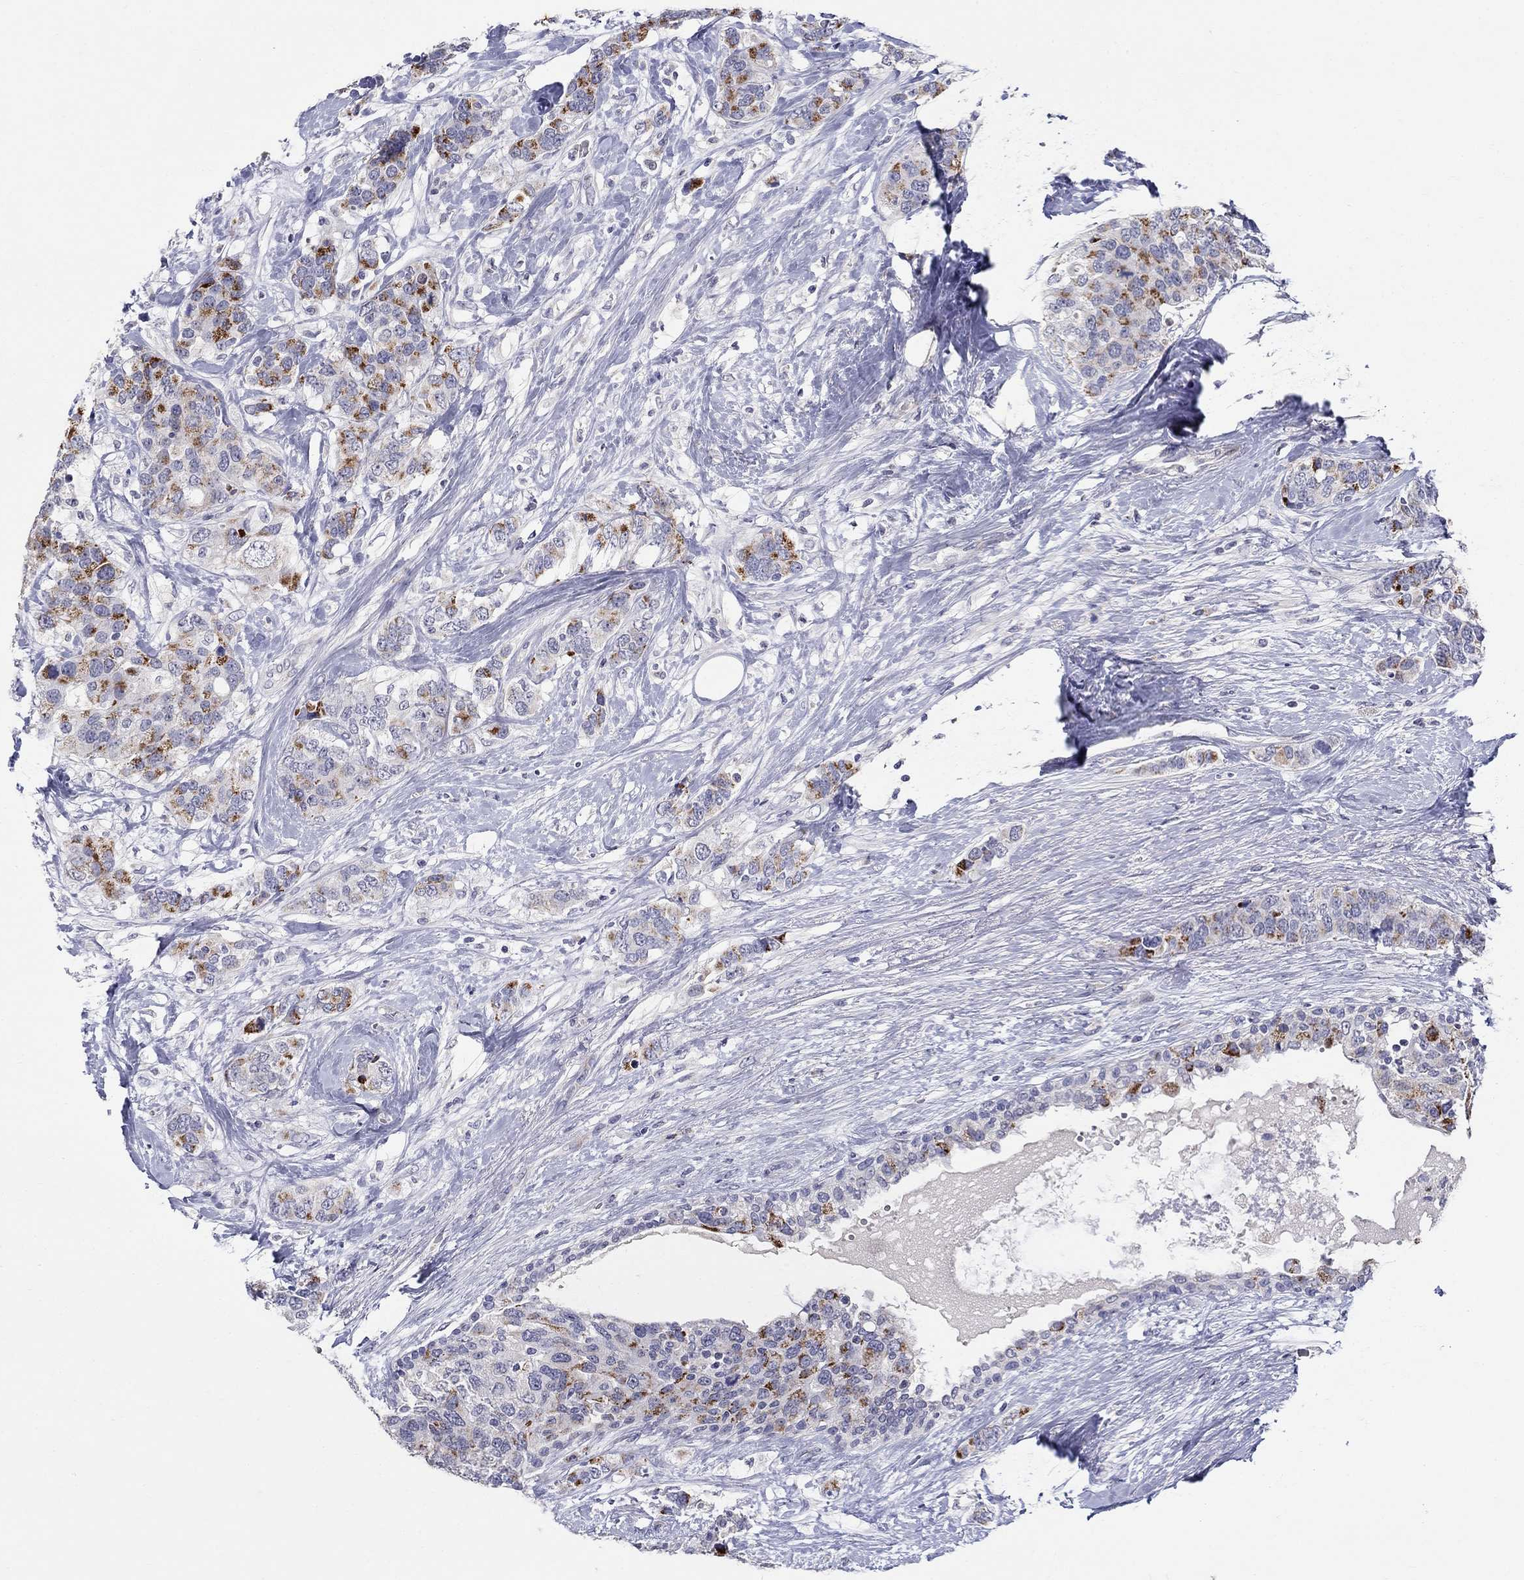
{"staining": {"intensity": "strong", "quantity": "25%-75%", "location": "cytoplasmic/membranous"}, "tissue": "breast cancer", "cell_type": "Tumor cells", "image_type": "cancer", "snomed": [{"axis": "morphology", "description": "Lobular carcinoma"}, {"axis": "topography", "description": "Breast"}], "caption": "Tumor cells show strong cytoplasmic/membranous positivity in about 25%-75% of cells in breast cancer.", "gene": "HMX2", "patient": {"sex": "female", "age": 59}}